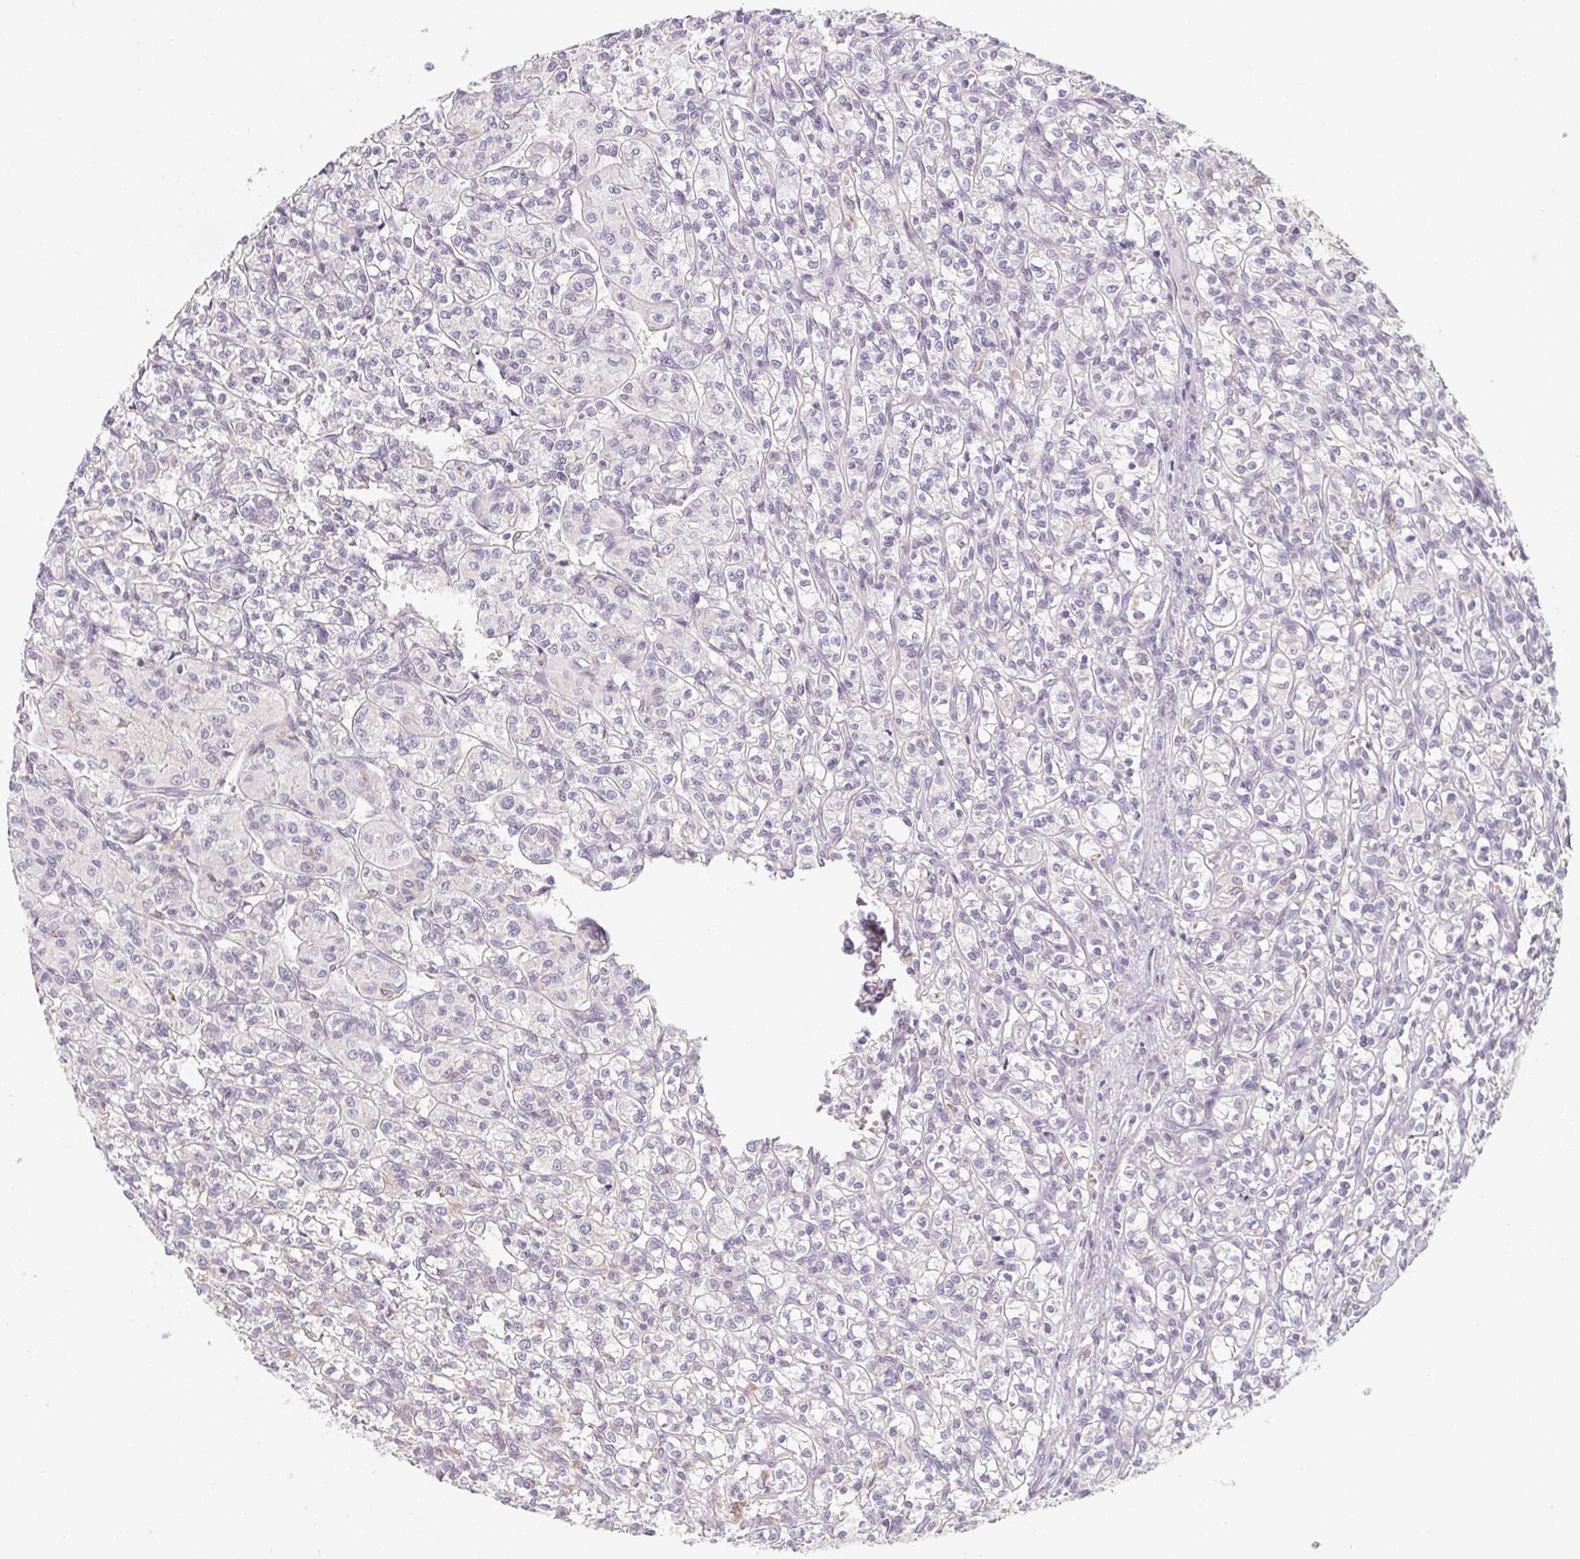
{"staining": {"intensity": "negative", "quantity": "none", "location": "none"}, "tissue": "renal cancer", "cell_type": "Tumor cells", "image_type": "cancer", "snomed": [{"axis": "morphology", "description": "Adenocarcinoma, NOS"}, {"axis": "topography", "description": "Kidney"}], "caption": "A photomicrograph of adenocarcinoma (renal) stained for a protein shows no brown staining in tumor cells. The staining is performed using DAB (3,3'-diaminobenzidine) brown chromogen with nuclei counter-stained in using hematoxylin.", "gene": "SOAT1", "patient": {"sex": "male", "age": 36}}